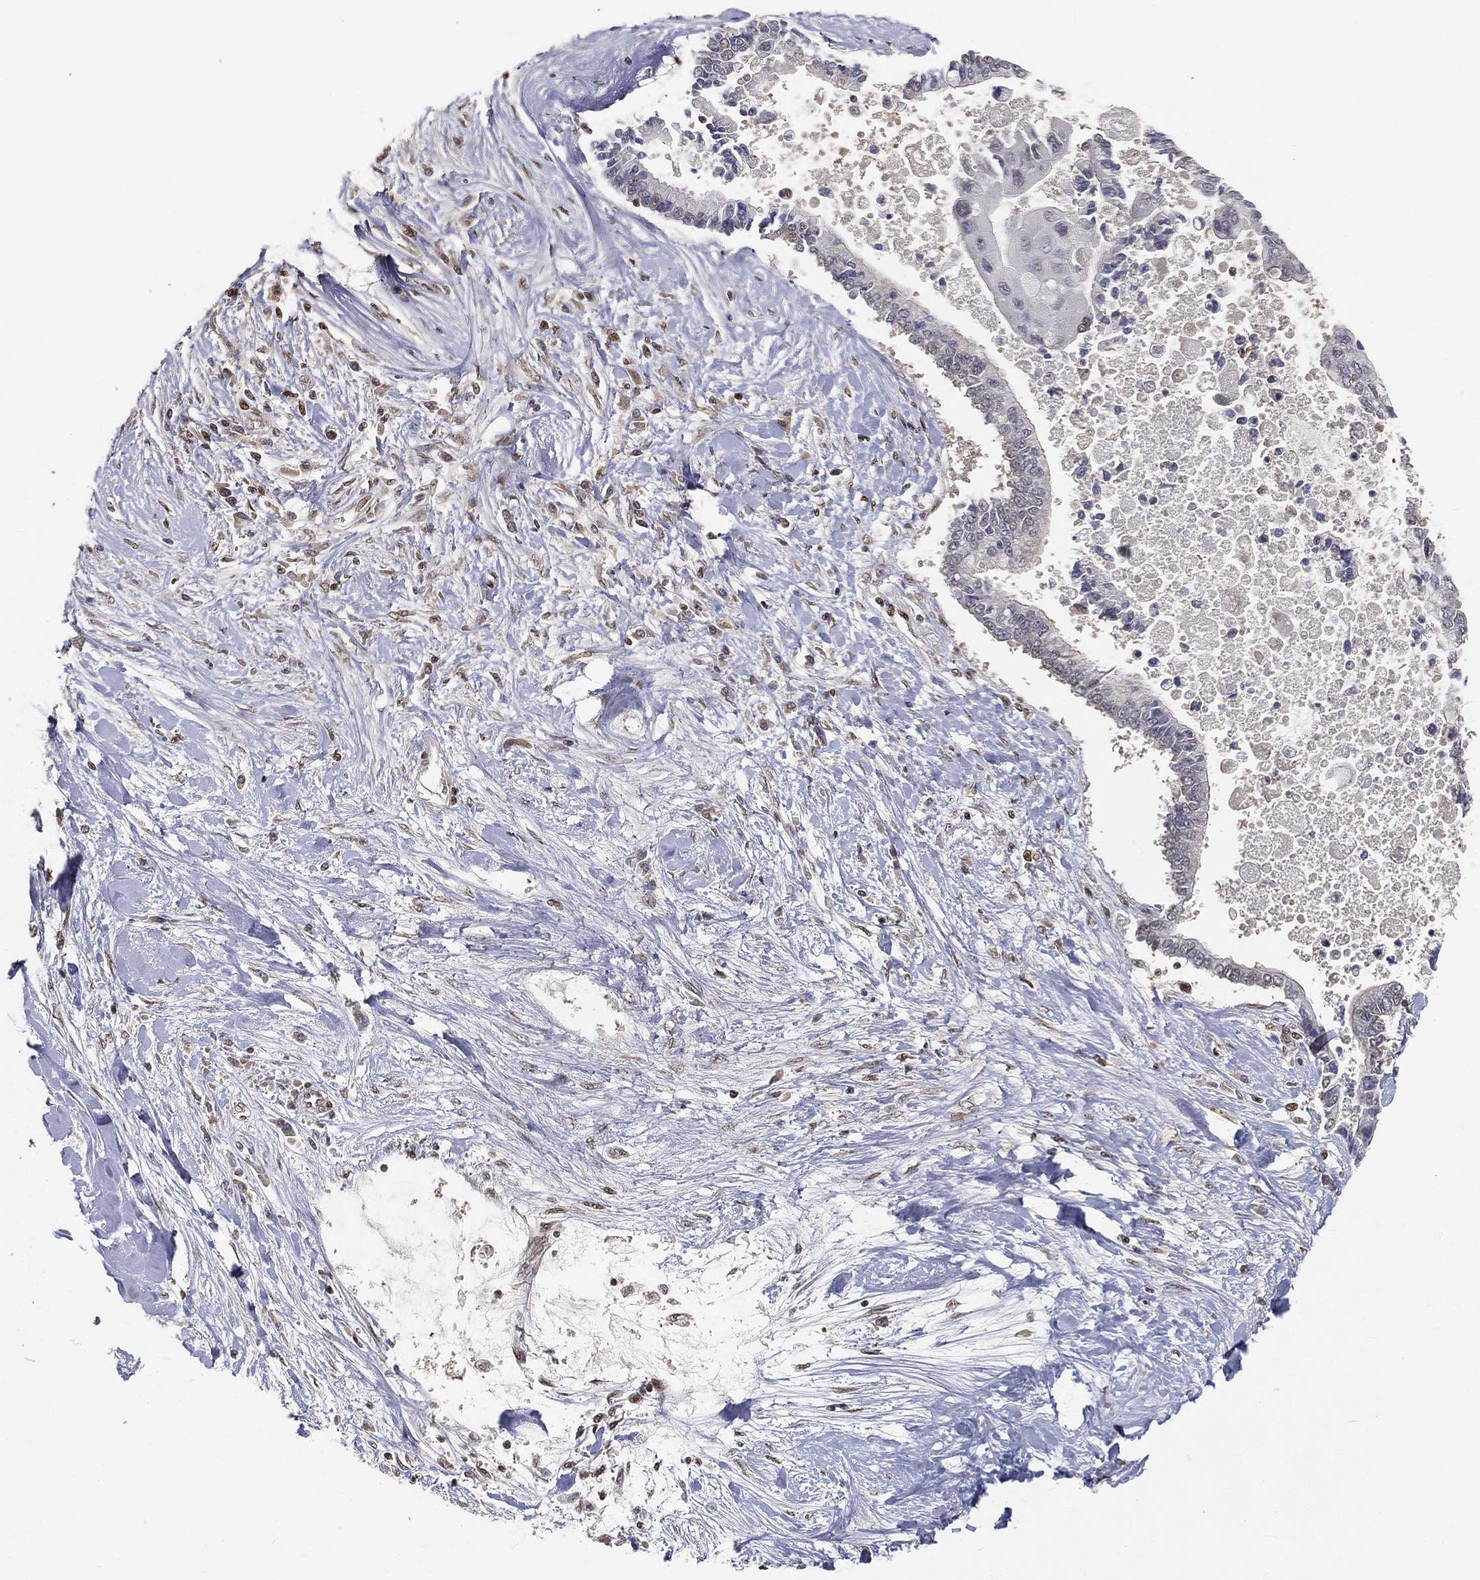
{"staining": {"intensity": "negative", "quantity": "none", "location": "none"}, "tissue": "liver cancer", "cell_type": "Tumor cells", "image_type": "cancer", "snomed": [{"axis": "morphology", "description": "Cholangiocarcinoma"}, {"axis": "topography", "description": "Liver"}], "caption": "Tumor cells are negative for protein expression in human liver cancer (cholangiocarcinoma). (IHC, brightfield microscopy, high magnification).", "gene": "CRTC3", "patient": {"sex": "male", "age": 50}}